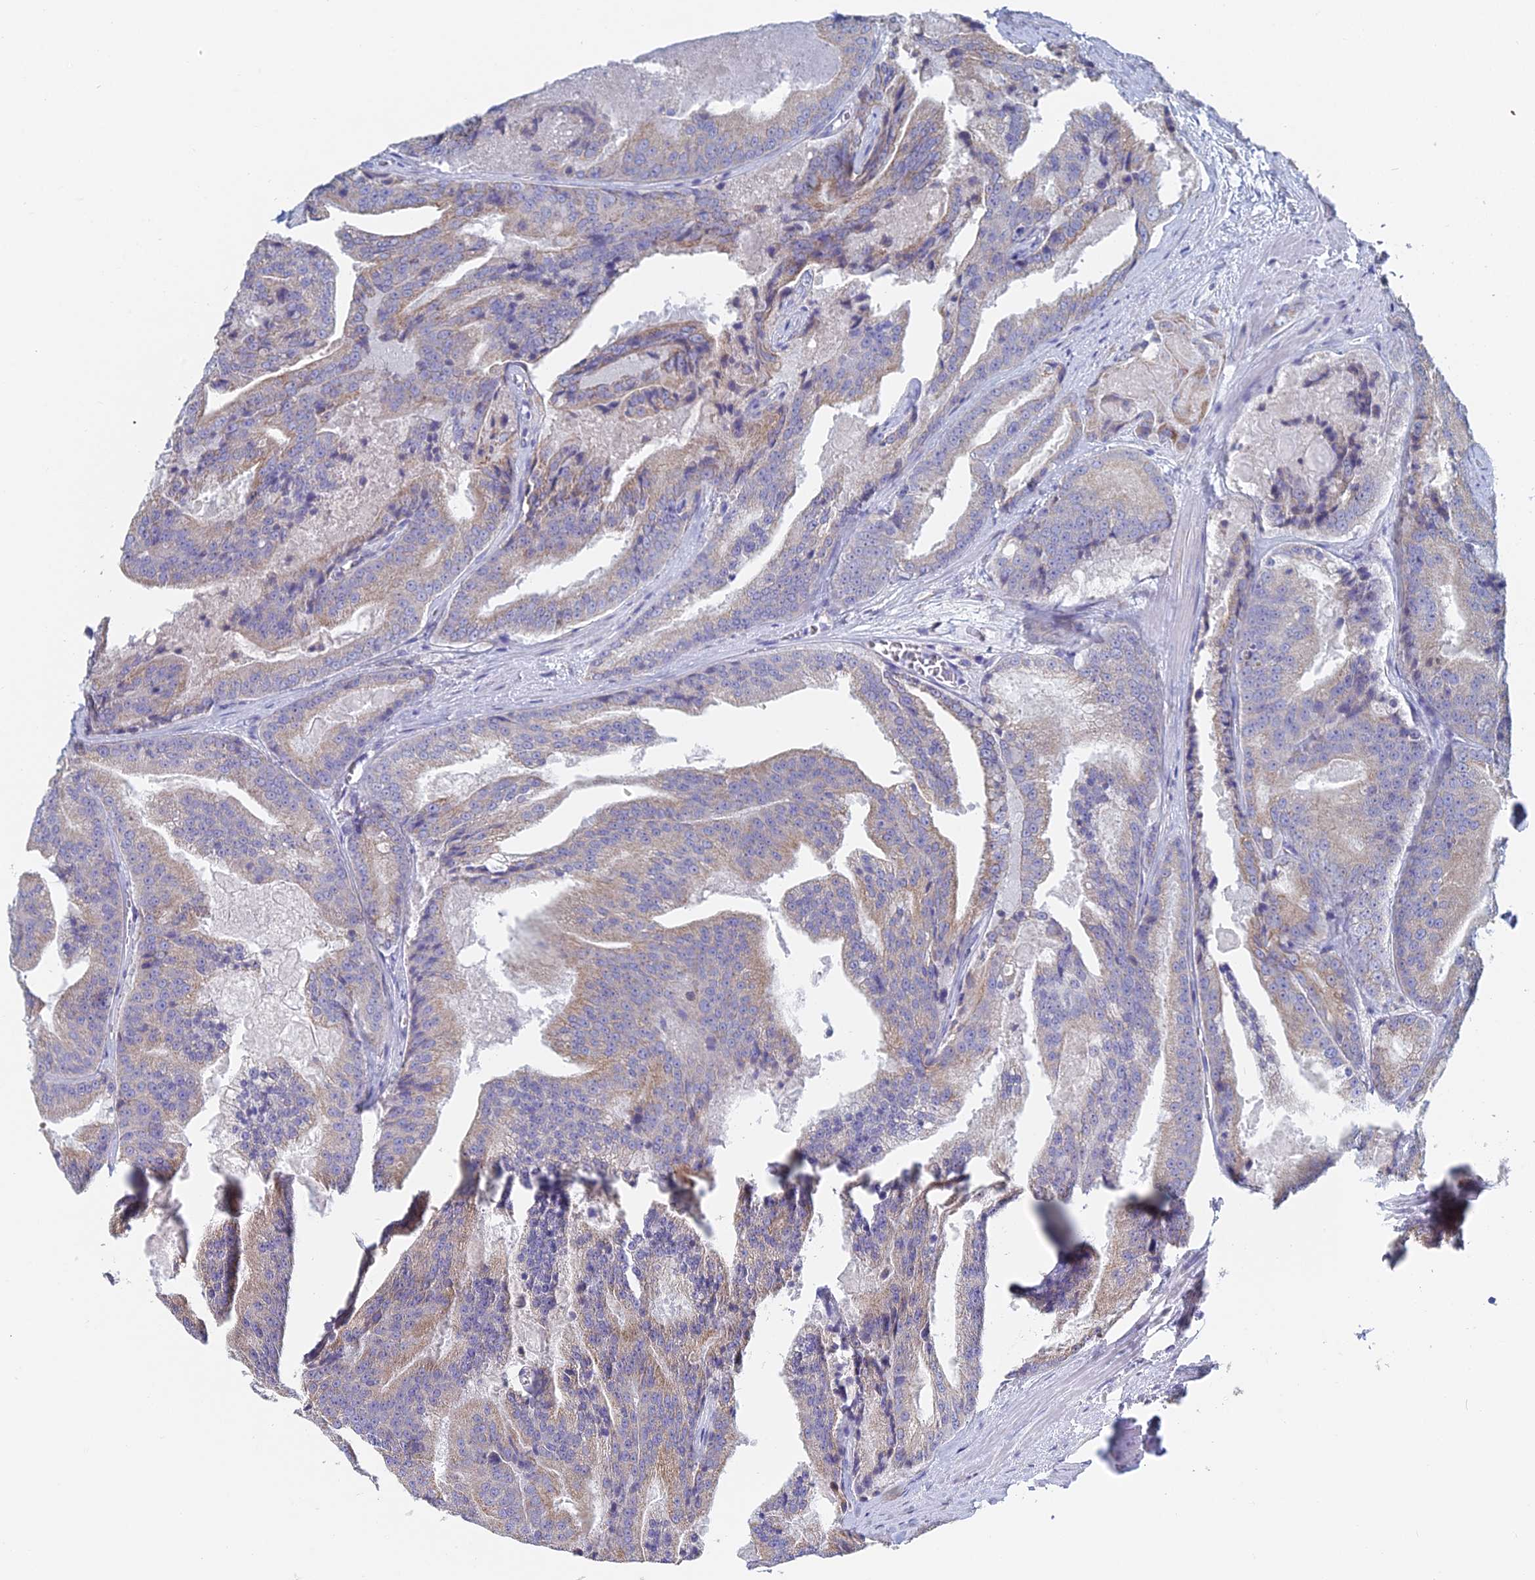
{"staining": {"intensity": "weak", "quantity": "25%-75%", "location": "cytoplasmic/membranous"}, "tissue": "prostate cancer", "cell_type": "Tumor cells", "image_type": "cancer", "snomed": [{"axis": "morphology", "description": "Adenocarcinoma, High grade"}, {"axis": "topography", "description": "Prostate"}], "caption": "Tumor cells show low levels of weak cytoplasmic/membranous positivity in about 25%-75% of cells in prostate cancer.", "gene": "CRACR2B", "patient": {"sex": "male", "age": 61}}